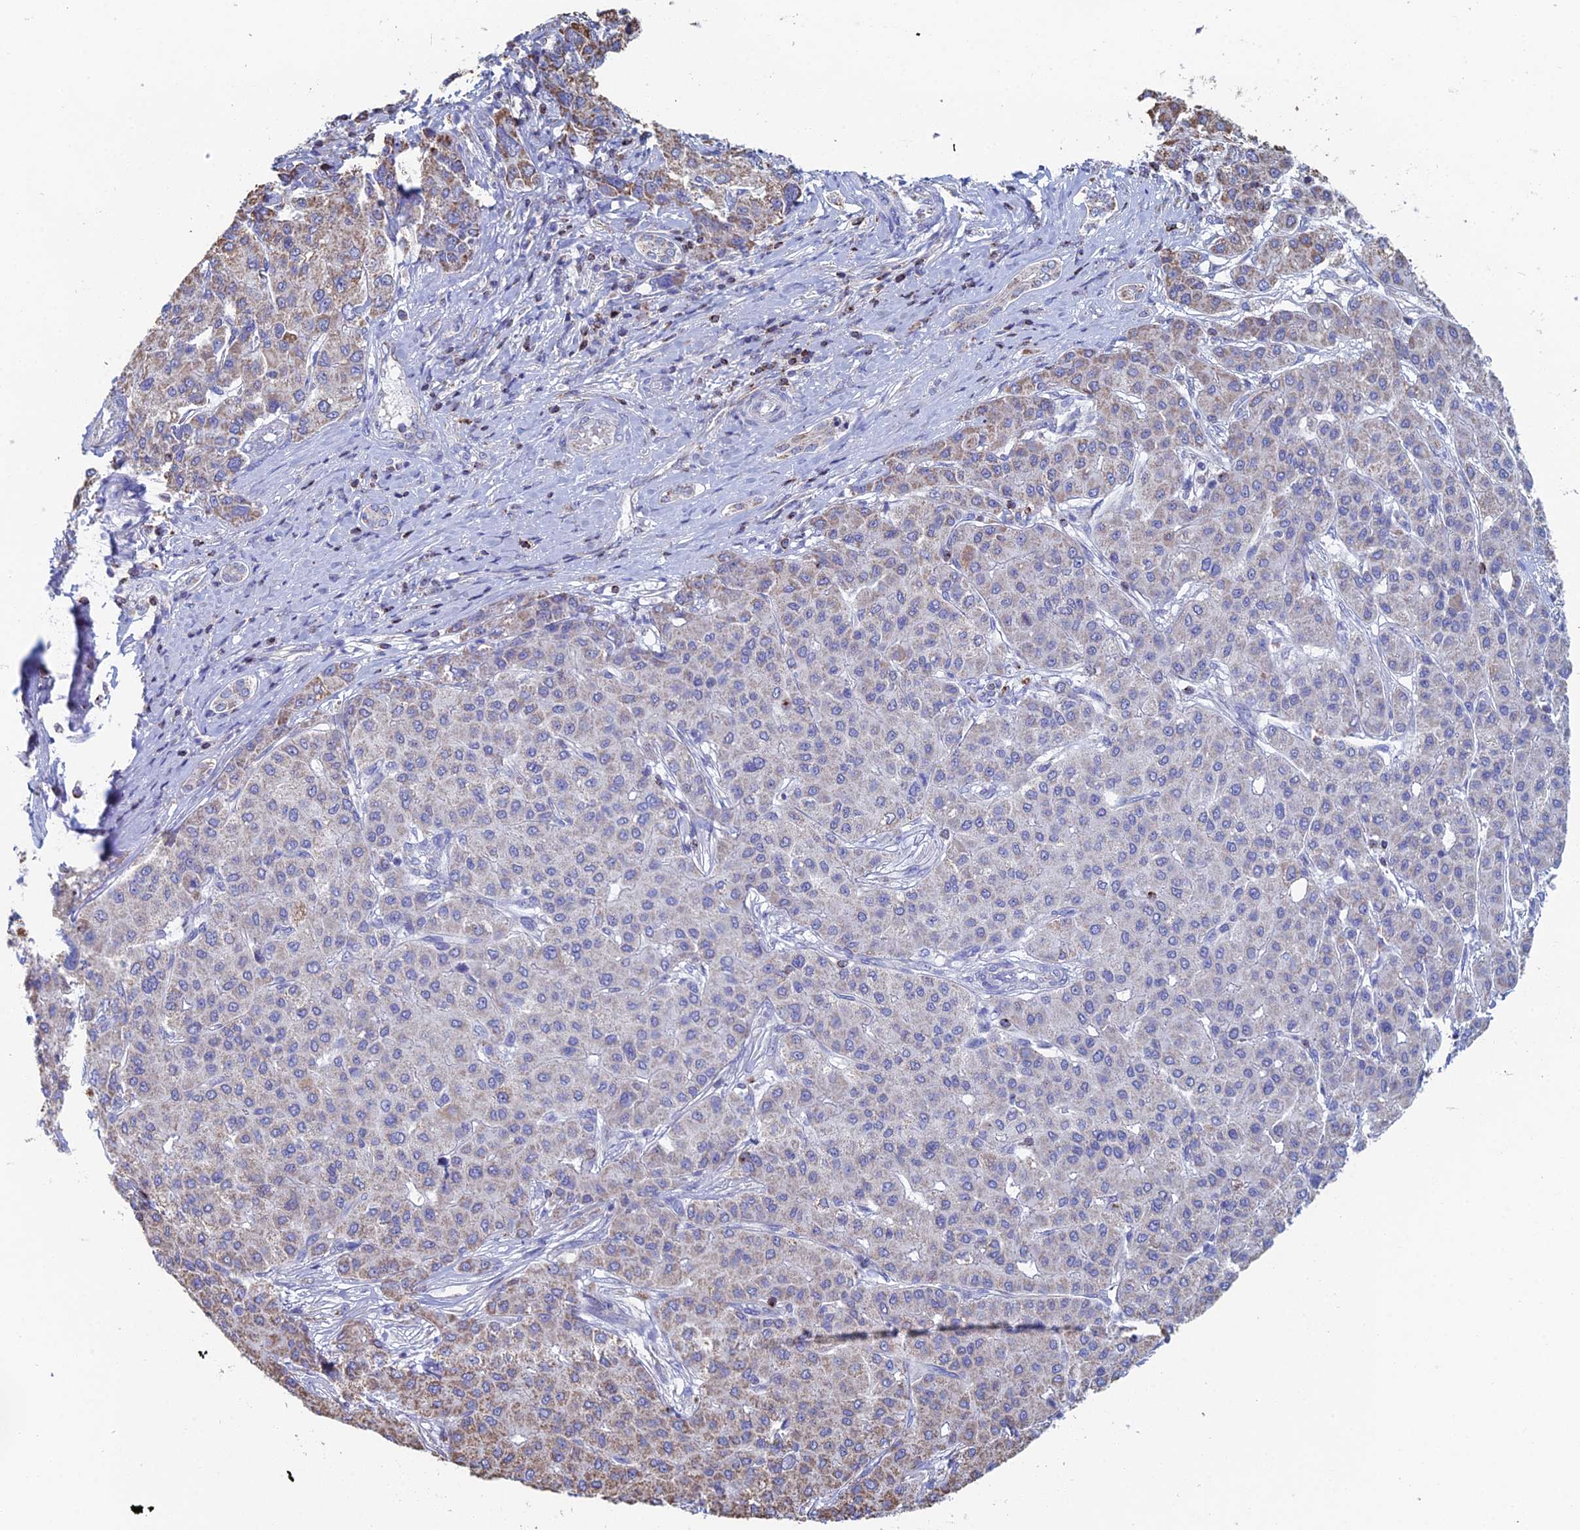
{"staining": {"intensity": "moderate", "quantity": "<25%", "location": "cytoplasmic/membranous"}, "tissue": "liver cancer", "cell_type": "Tumor cells", "image_type": "cancer", "snomed": [{"axis": "morphology", "description": "Carcinoma, Hepatocellular, NOS"}, {"axis": "topography", "description": "Liver"}], "caption": "Immunohistochemical staining of human liver cancer (hepatocellular carcinoma) displays low levels of moderate cytoplasmic/membranous protein positivity in about <25% of tumor cells.", "gene": "SPOCK2", "patient": {"sex": "male", "age": 65}}